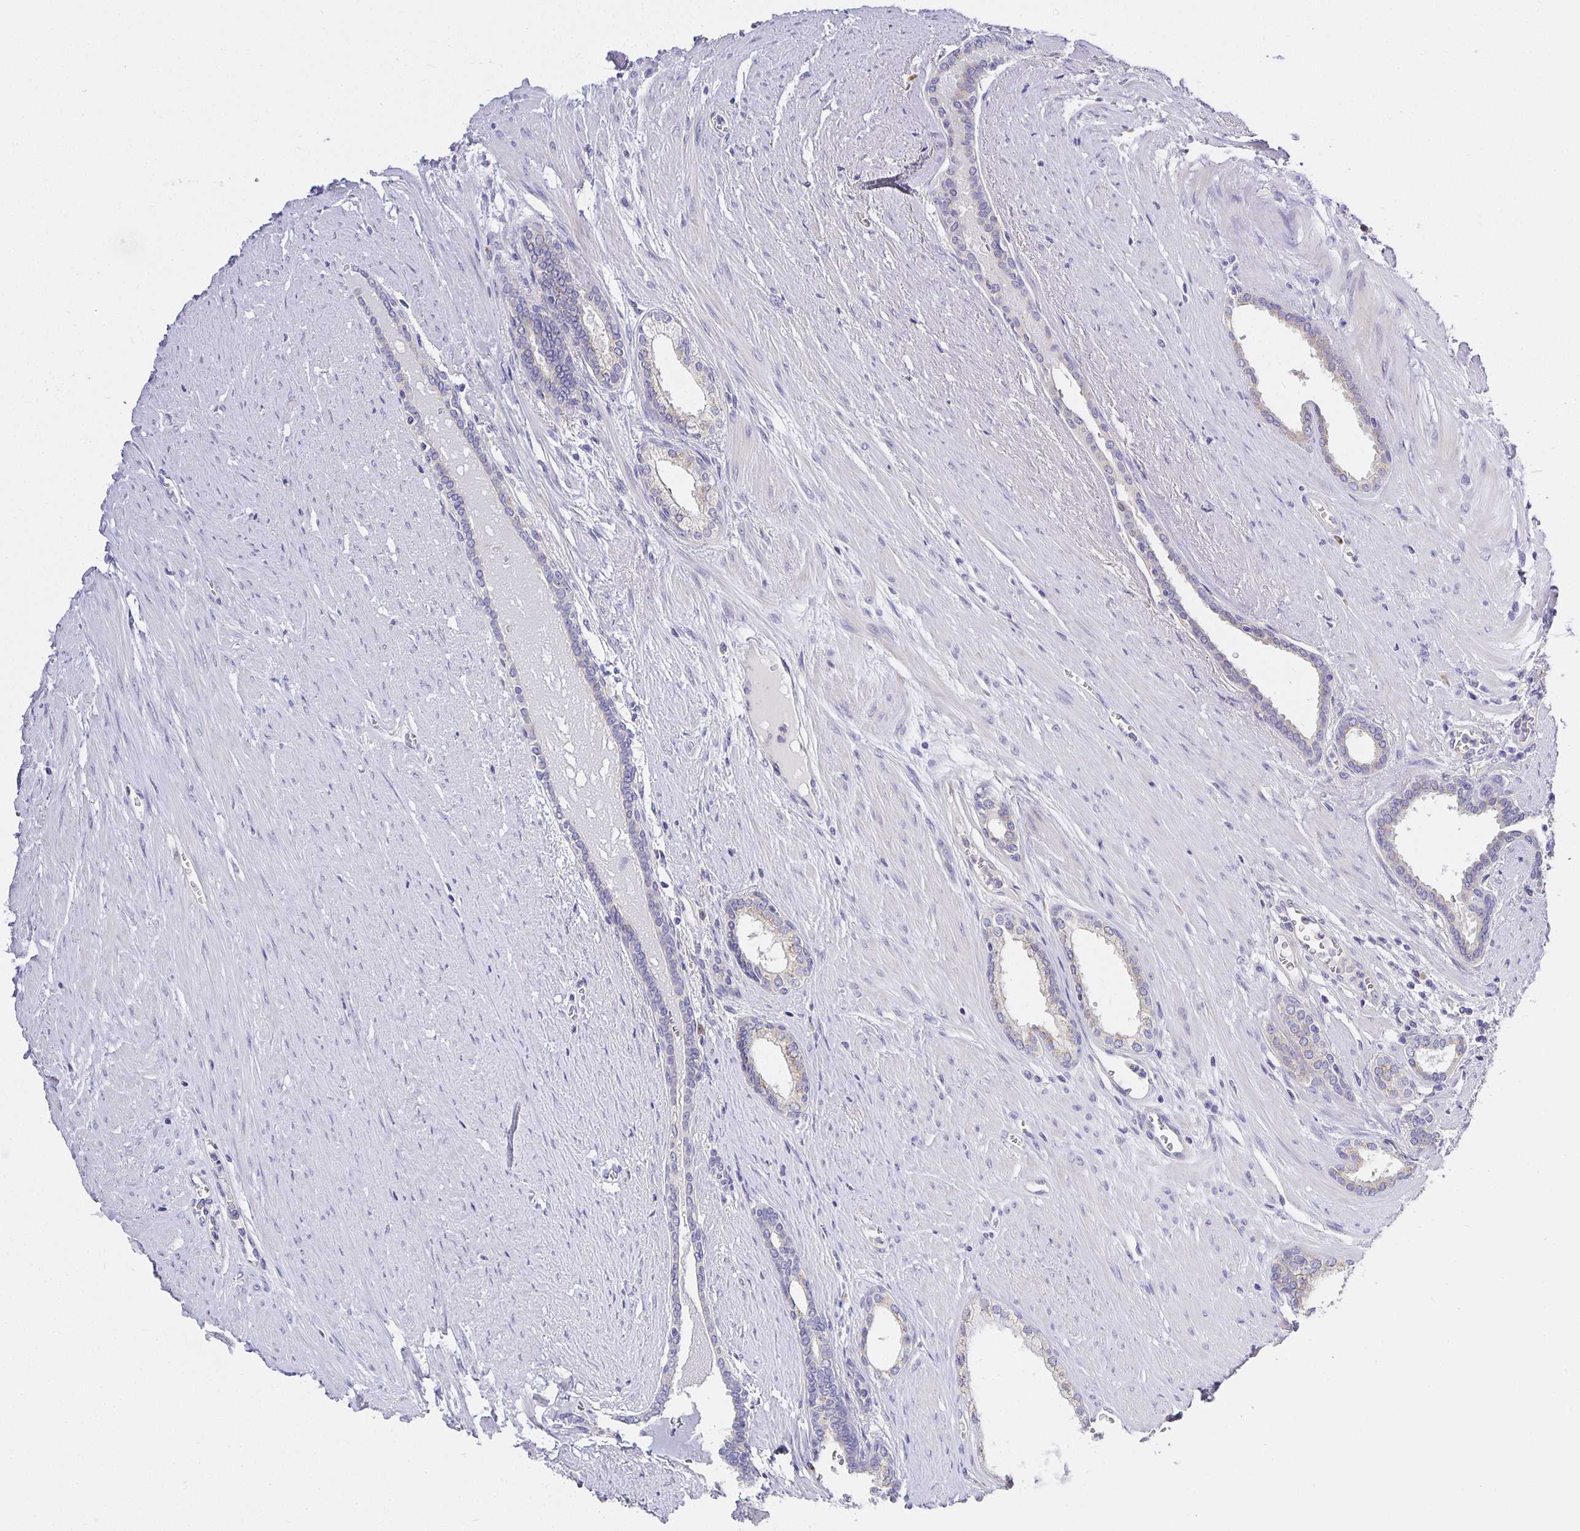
{"staining": {"intensity": "moderate", "quantity": "25%-75%", "location": "cytoplasmic/membranous"}, "tissue": "prostate cancer", "cell_type": "Tumor cells", "image_type": "cancer", "snomed": [{"axis": "morphology", "description": "Adenocarcinoma, High grade"}, {"axis": "topography", "description": "Prostate"}], "caption": "Immunohistochemical staining of adenocarcinoma (high-grade) (prostate) demonstrates medium levels of moderate cytoplasmic/membranous protein staining in about 25%-75% of tumor cells.", "gene": "OPALIN", "patient": {"sex": "male", "age": 60}}